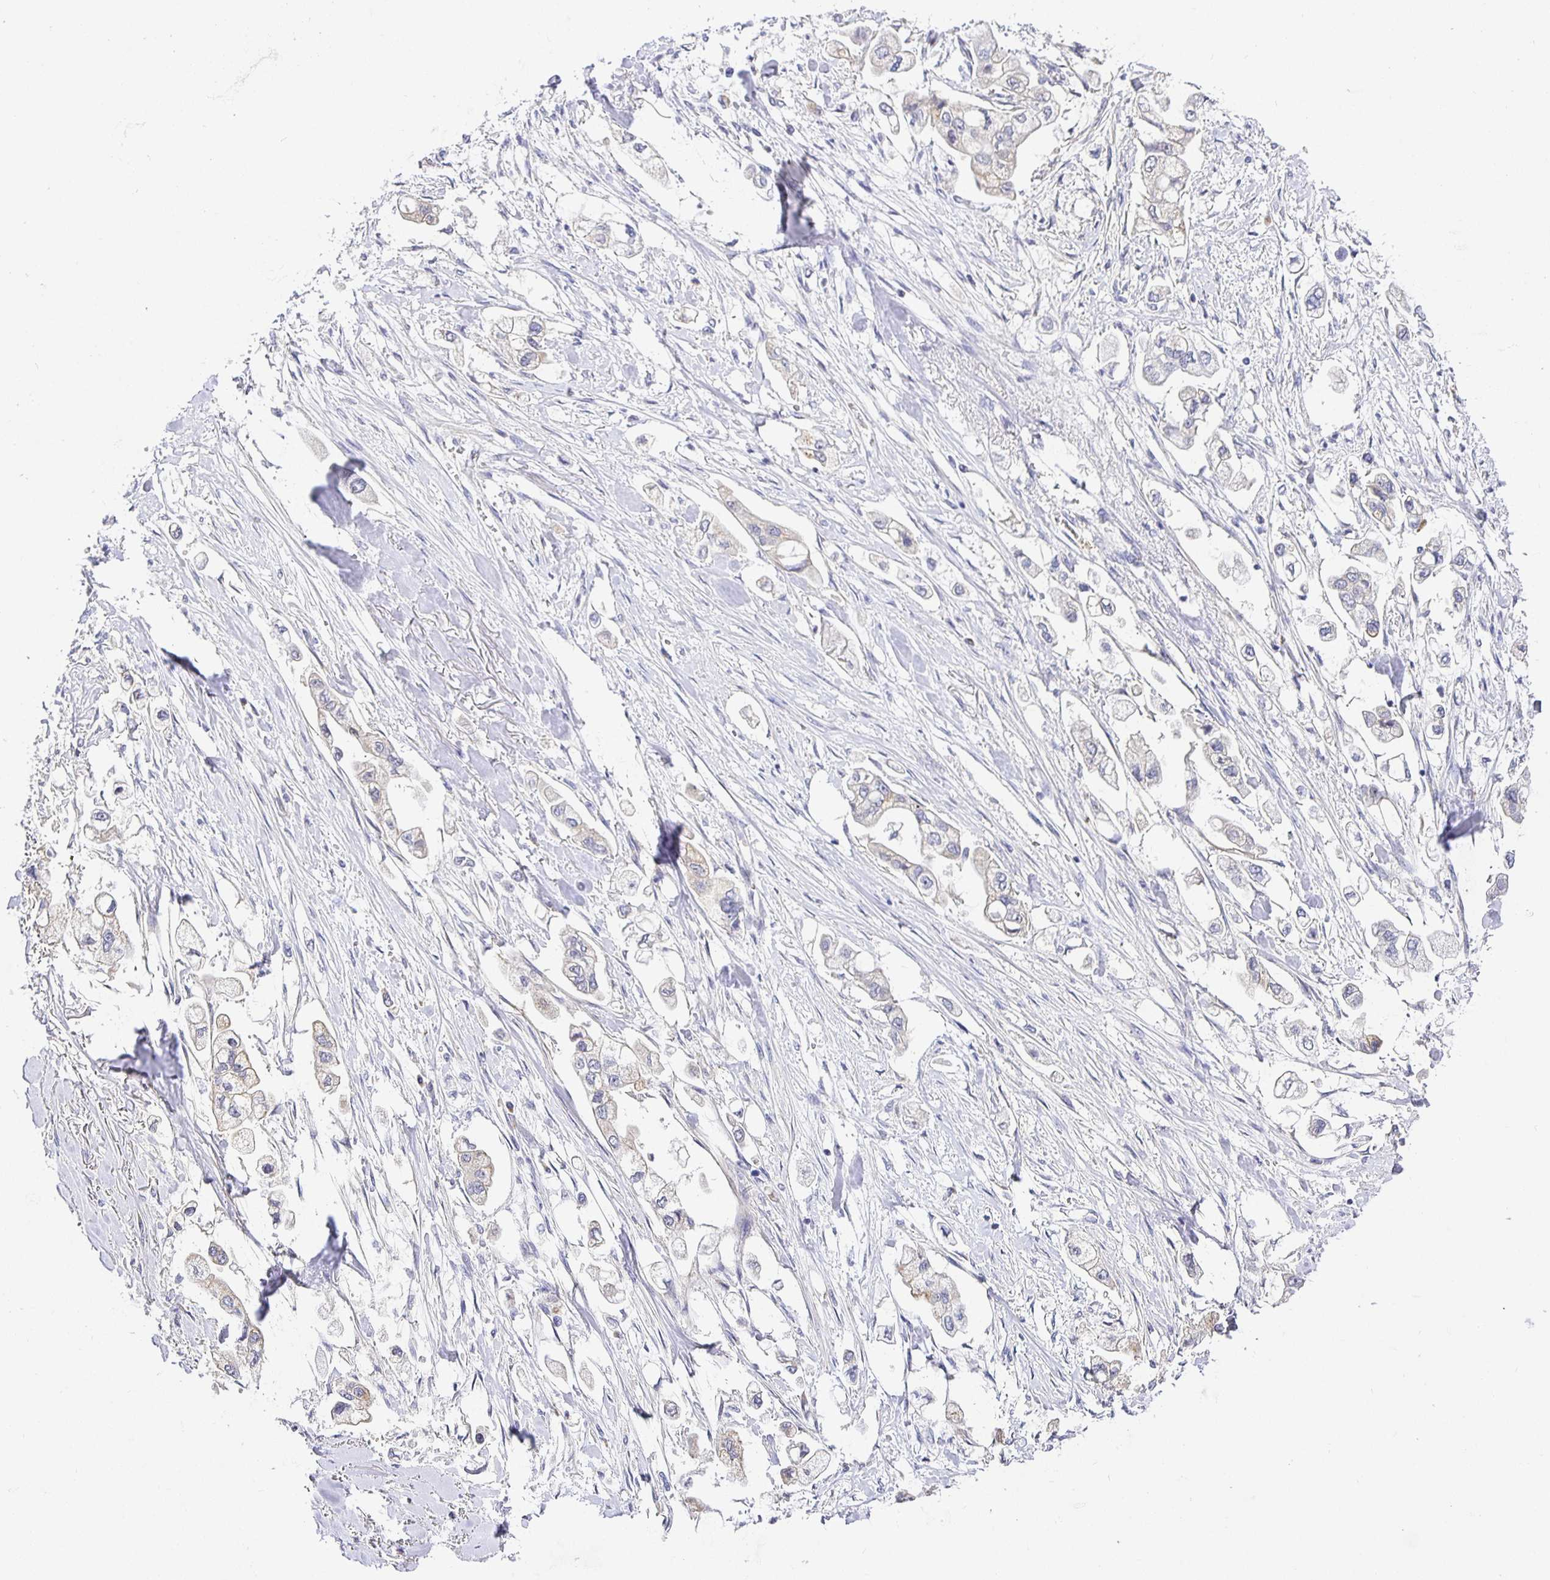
{"staining": {"intensity": "weak", "quantity": "<25%", "location": "cytoplasmic/membranous"}, "tissue": "stomach cancer", "cell_type": "Tumor cells", "image_type": "cancer", "snomed": [{"axis": "morphology", "description": "Adenocarcinoma, NOS"}, {"axis": "topography", "description": "Stomach"}], "caption": "DAB immunohistochemical staining of stomach cancer exhibits no significant expression in tumor cells. (DAB (3,3'-diaminobenzidine) immunohistochemistry with hematoxylin counter stain).", "gene": "OPALIN", "patient": {"sex": "male", "age": 62}}